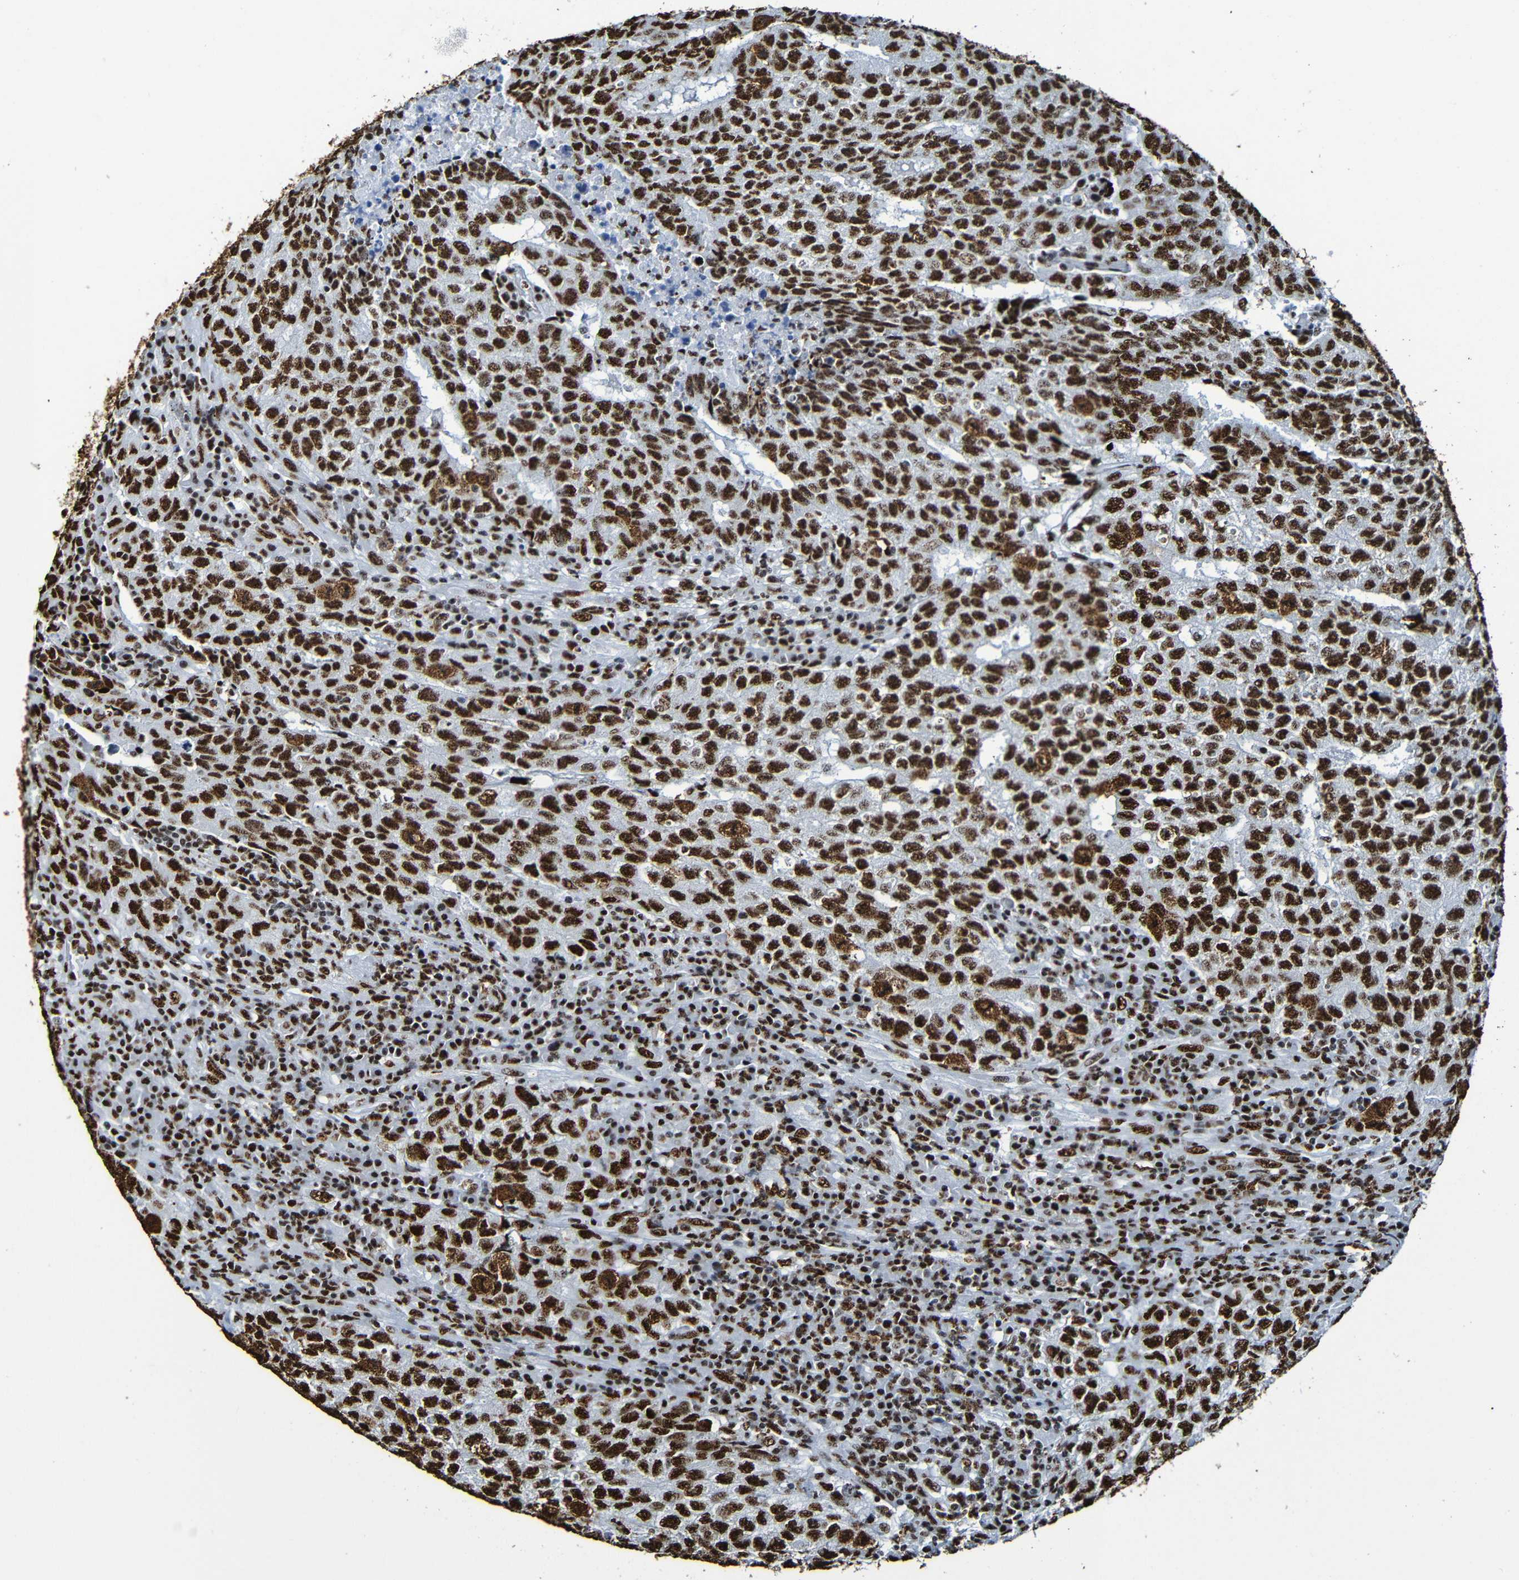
{"staining": {"intensity": "strong", "quantity": ">75%", "location": "nuclear"}, "tissue": "testis cancer", "cell_type": "Tumor cells", "image_type": "cancer", "snomed": [{"axis": "morphology", "description": "Necrosis, NOS"}, {"axis": "morphology", "description": "Carcinoma, Embryonal, NOS"}, {"axis": "topography", "description": "Testis"}], "caption": "This is an image of immunohistochemistry (IHC) staining of testis embryonal carcinoma, which shows strong staining in the nuclear of tumor cells.", "gene": "SRSF3", "patient": {"sex": "male", "age": 19}}